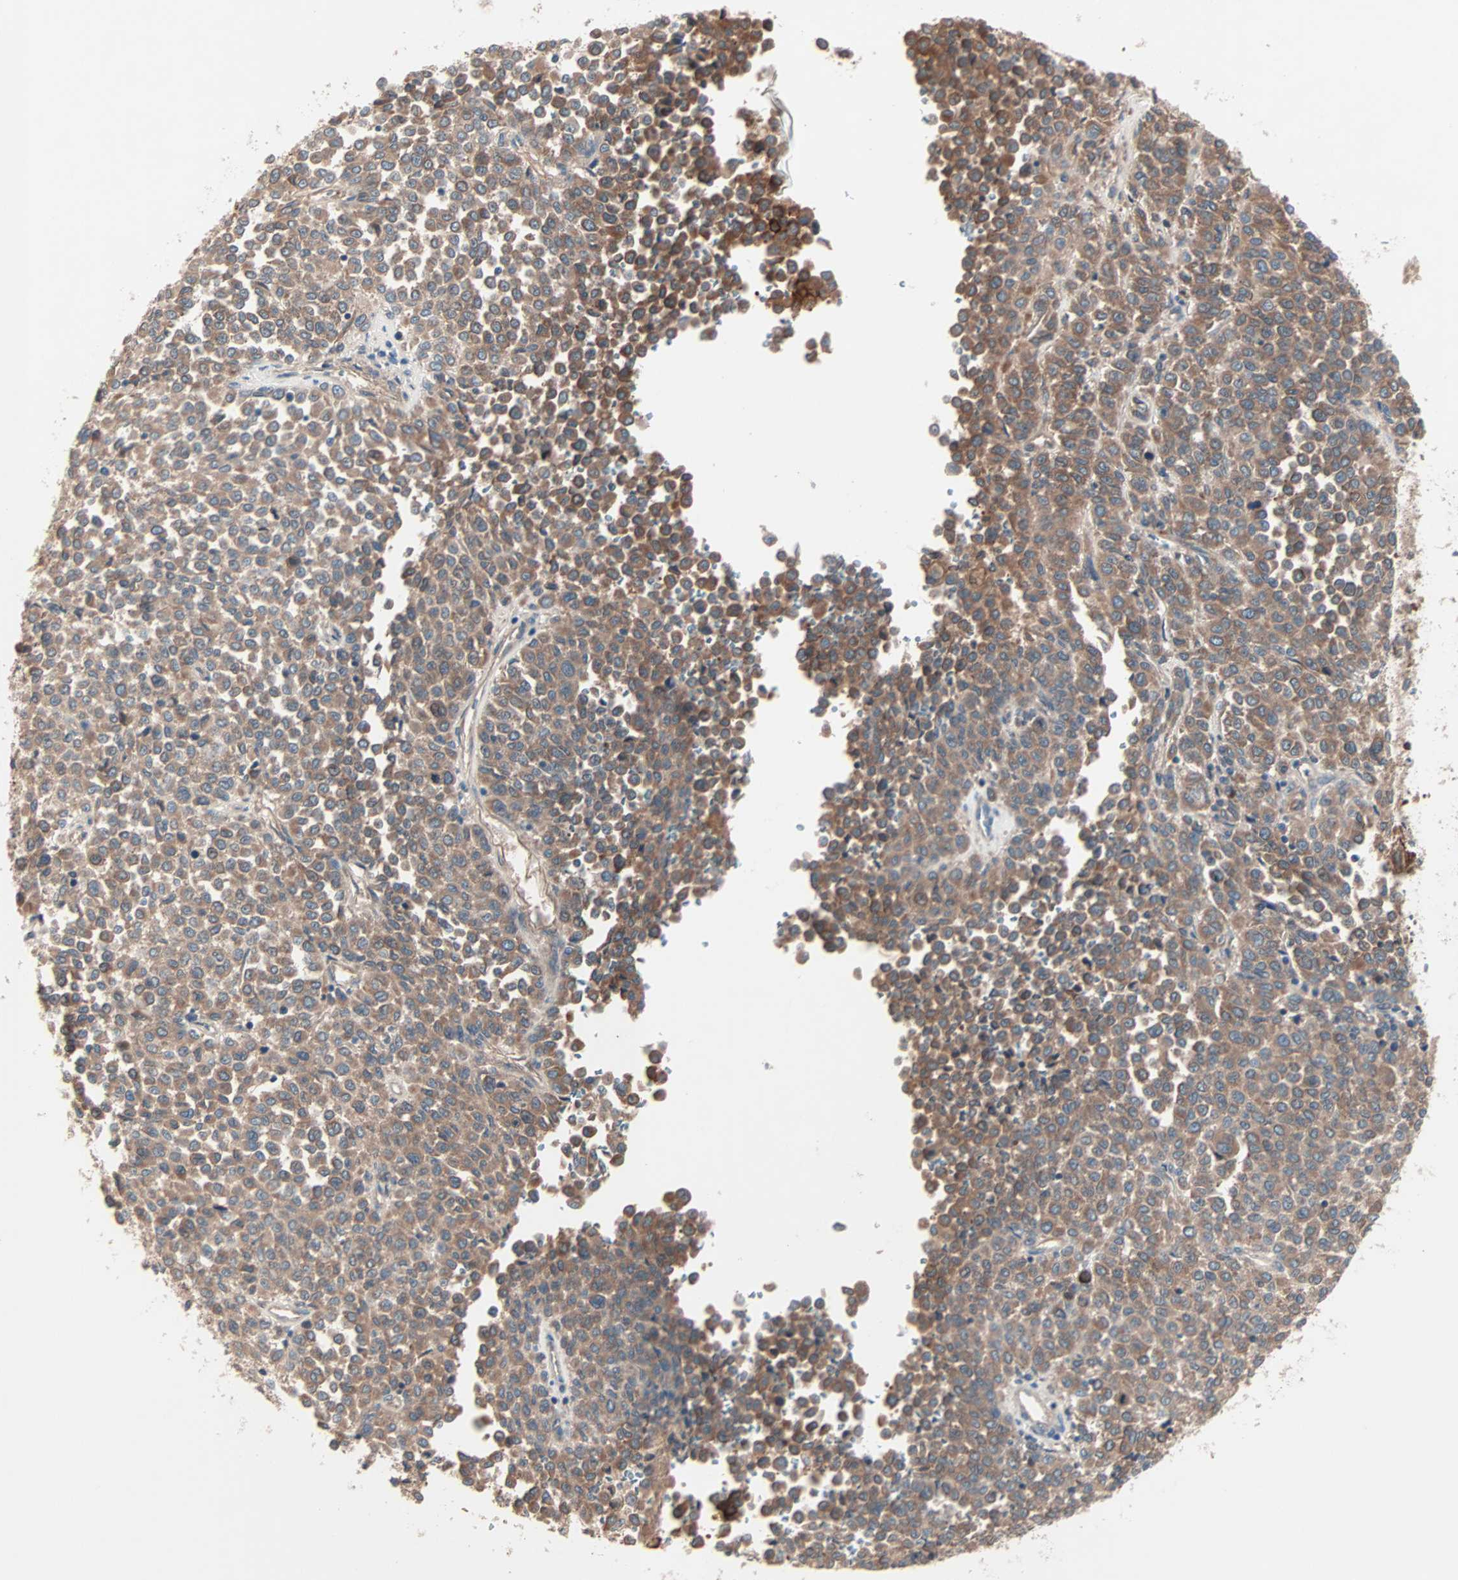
{"staining": {"intensity": "moderate", "quantity": ">75%", "location": "cytoplasmic/membranous"}, "tissue": "melanoma", "cell_type": "Tumor cells", "image_type": "cancer", "snomed": [{"axis": "morphology", "description": "Malignant melanoma, Metastatic site"}, {"axis": "topography", "description": "Pancreas"}], "caption": "Moderate cytoplasmic/membranous staining is appreciated in about >75% of tumor cells in melanoma. (Brightfield microscopy of DAB IHC at high magnification).", "gene": "CAD", "patient": {"sex": "female", "age": 30}}